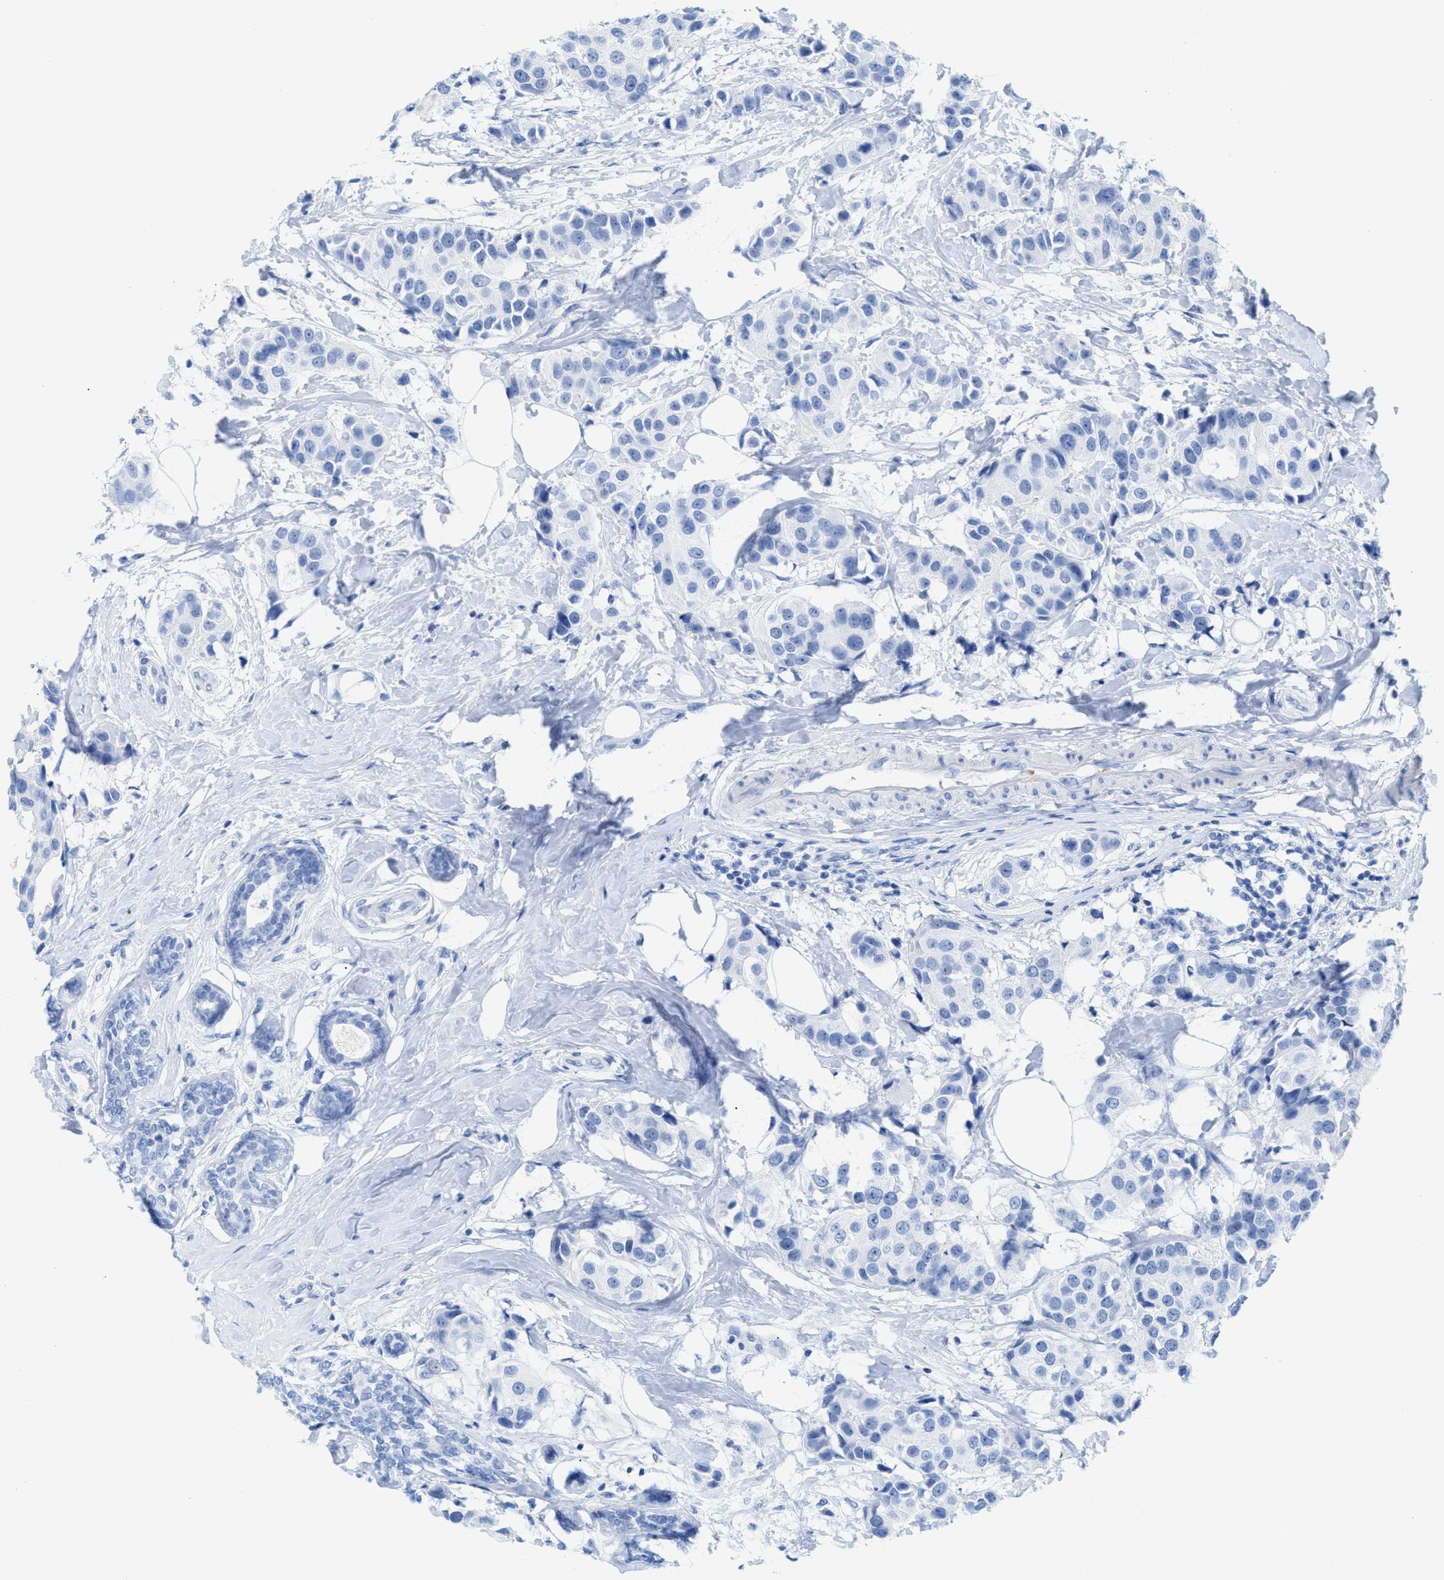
{"staining": {"intensity": "negative", "quantity": "none", "location": "none"}, "tissue": "breast cancer", "cell_type": "Tumor cells", "image_type": "cancer", "snomed": [{"axis": "morphology", "description": "Normal tissue, NOS"}, {"axis": "morphology", "description": "Duct carcinoma"}, {"axis": "topography", "description": "Breast"}], "caption": "IHC histopathology image of neoplastic tissue: human breast cancer (invasive ductal carcinoma) stained with DAB exhibits no significant protein staining in tumor cells.", "gene": "ANKFN1", "patient": {"sex": "female", "age": 39}}